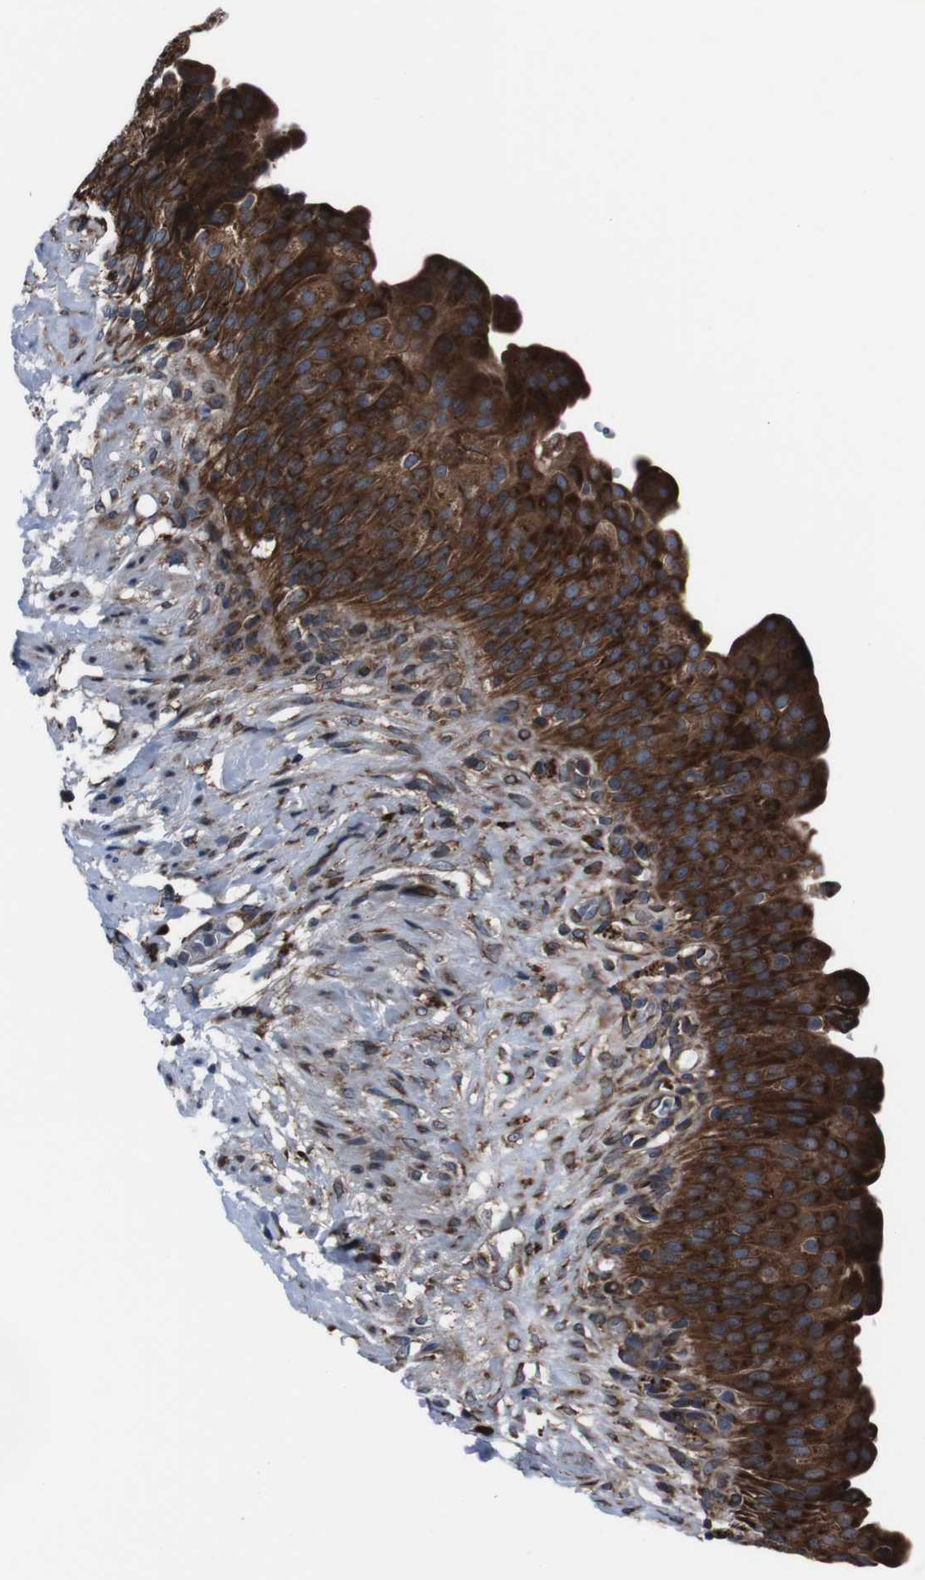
{"staining": {"intensity": "strong", "quantity": ">75%", "location": "cytoplasmic/membranous"}, "tissue": "urinary bladder", "cell_type": "Urothelial cells", "image_type": "normal", "snomed": [{"axis": "morphology", "description": "Normal tissue, NOS"}, {"axis": "topography", "description": "Urinary bladder"}], "caption": "Immunohistochemistry of unremarkable human urinary bladder shows high levels of strong cytoplasmic/membranous staining in about >75% of urothelial cells. The protein is stained brown, and the nuclei are stained in blue (DAB IHC with brightfield microscopy, high magnification).", "gene": "EIF4A2", "patient": {"sex": "female", "age": 79}}